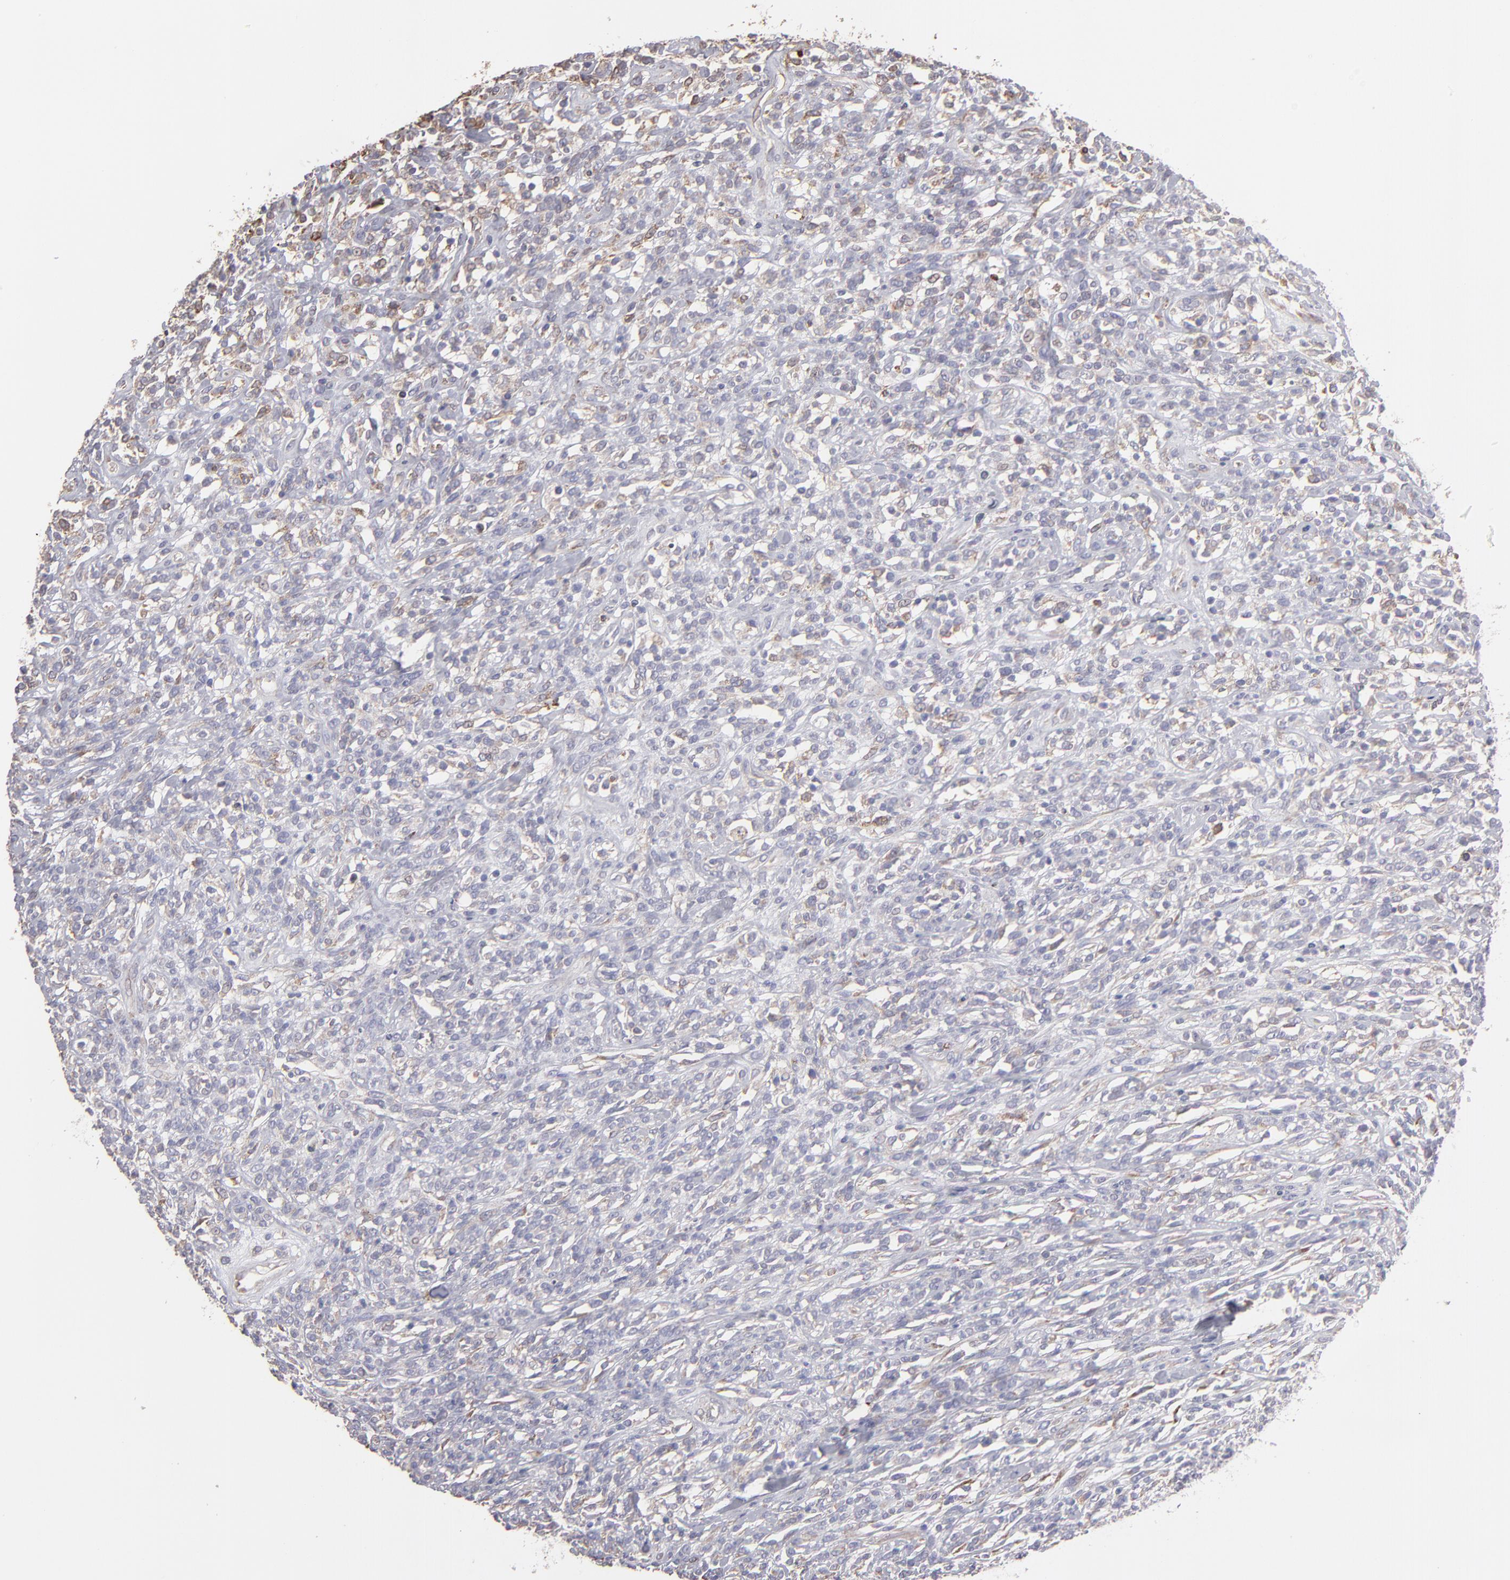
{"staining": {"intensity": "weak", "quantity": "25%-75%", "location": "cytoplasmic/membranous"}, "tissue": "lymphoma", "cell_type": "Tumor cells", "image_type": "cancer", "snomed": [{"axis": "morphology", "description": "Malignant lymphoma, non-Hodgkin's type, High grade"}, {"axis": "topography", "description": "Lymph node"}], "caption": "Immunohistochemistry (IHC) (DAB (3,3'-diaminobenzidine)) staining of lymphoma demonstrates weak cytoplasmic/membranous protein expression in approximately 25%-75% of tumor cells.", "gene": "CALR", "patient": {"sex": "female", "age": 73}}